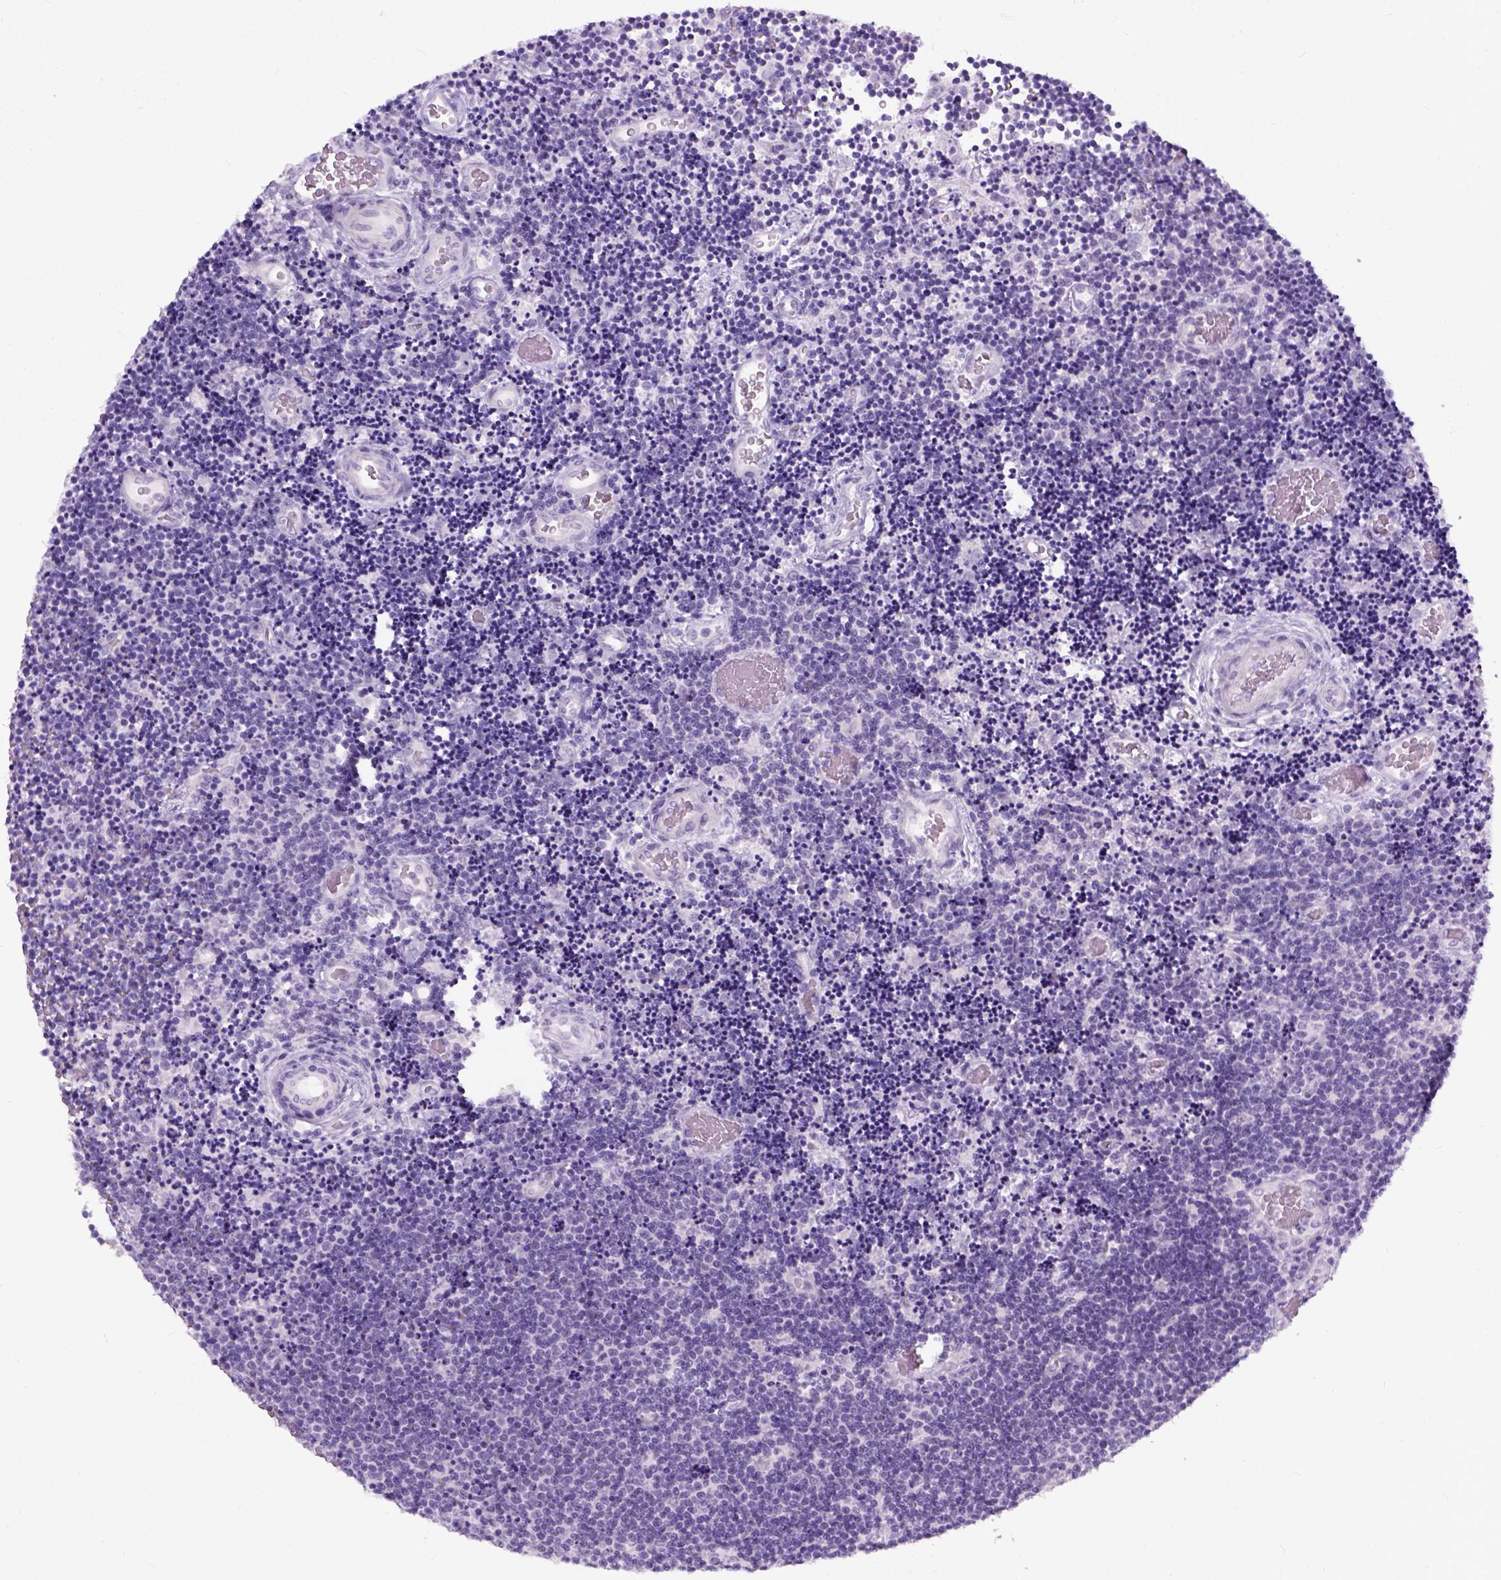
{"staining": {"intensity": "negative", "quantity": "none", "location": "none"}, "tissue": "lymphoma", "cell_type": "Tumor cells", "image_type": "cancer", "snomed": [{"axis": "morphology", "description": "Malignant lymphoma, non-Hodgkin's type, Low grade"}, {"axis": "topography", "description": "Brain"}], "caption": "An image of human lymphoma is negative for staining in tumor cells. Nuclei are stained in blue.", "gene": "AXDND1", "patient": {"sex": "female", "age": 66}}